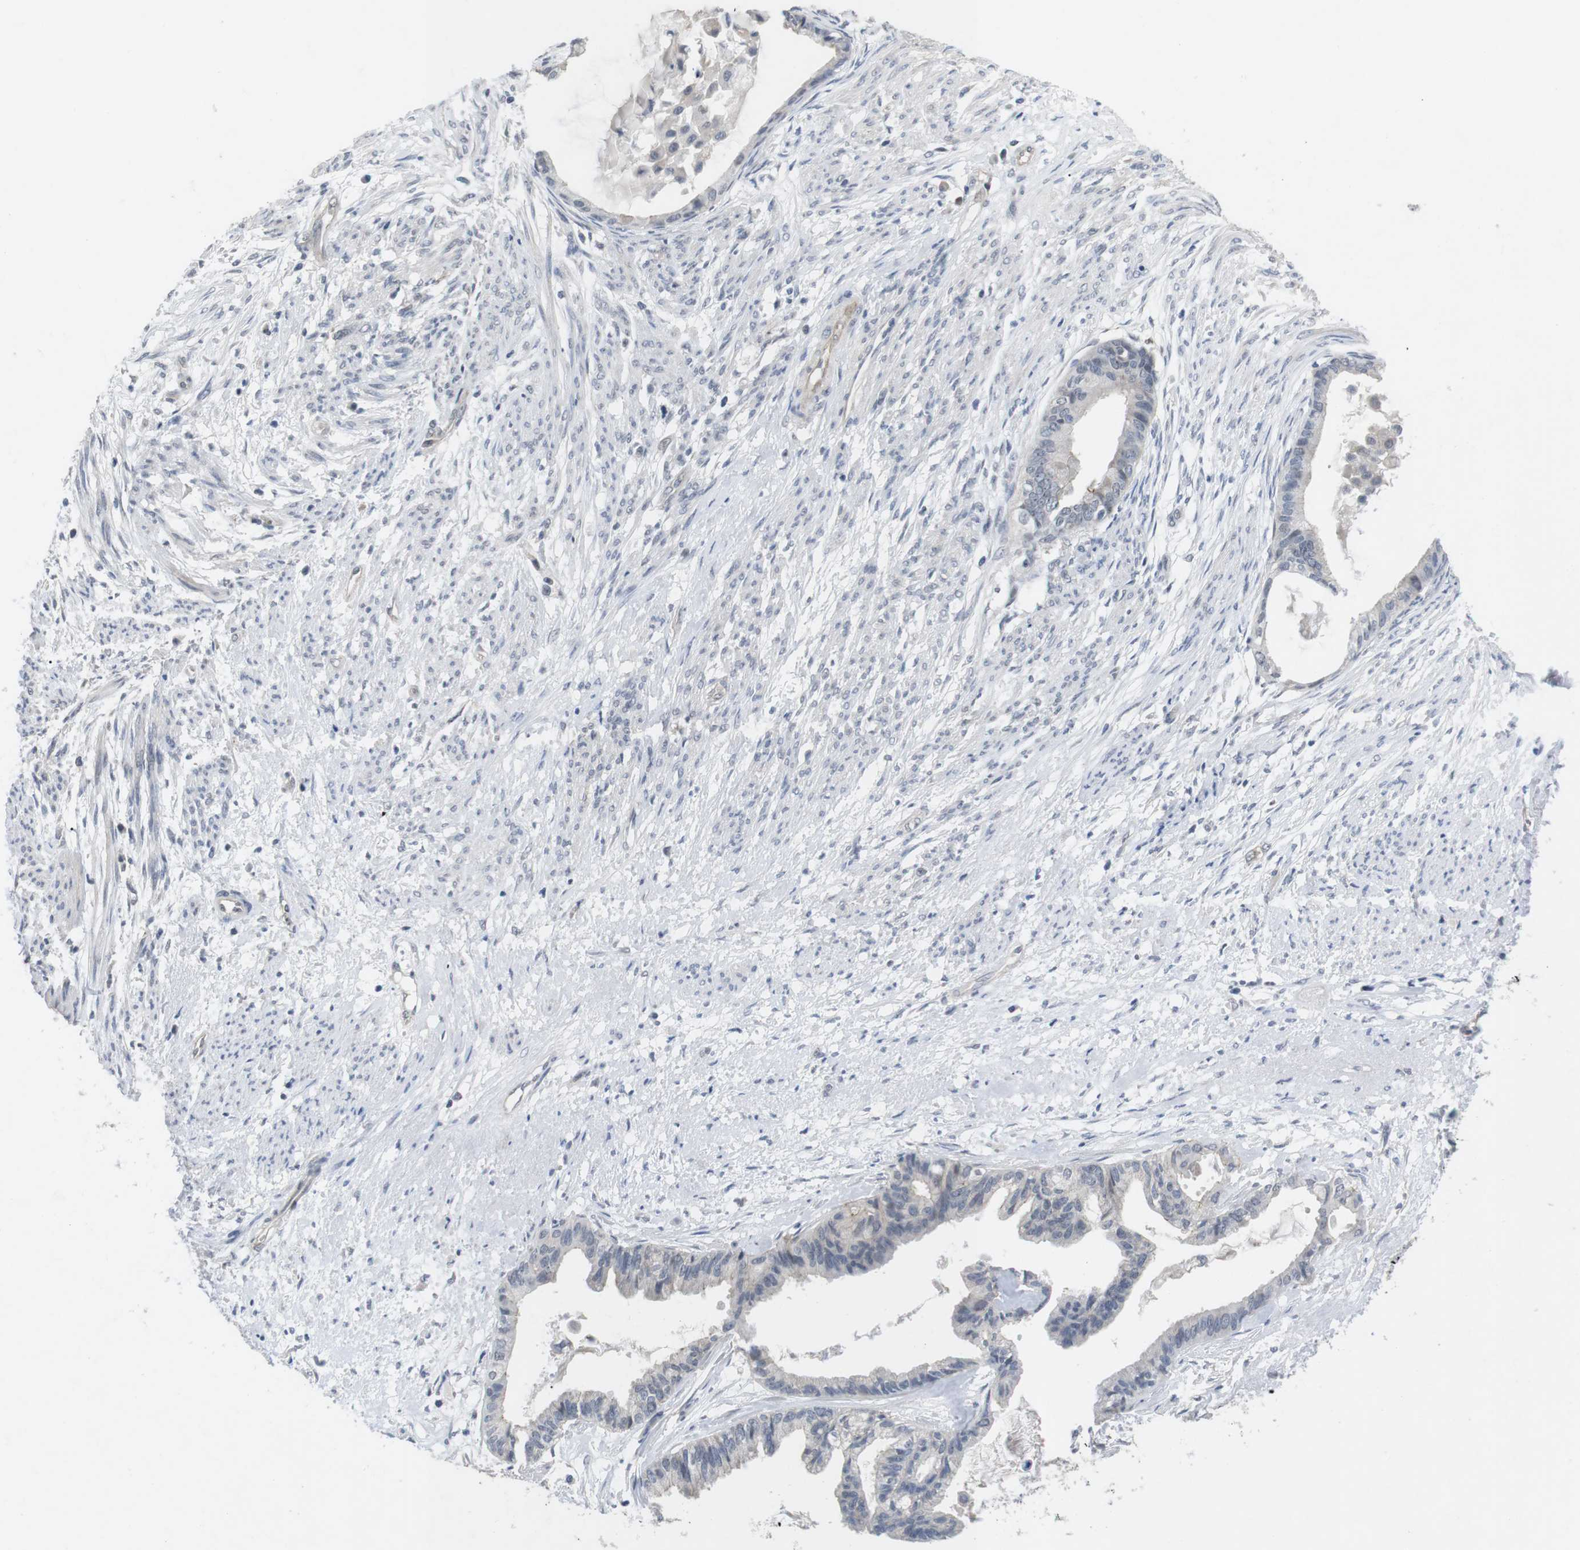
{"staining": {"intensity": "negative", "quantity": "none", "location": "none"}, "tissue": "cervical cancer", "cell_type": "Tumor cells", "image_type": "cancer", "snomed": [{"axis": "morphology", "description": "Normal tissue, NOS"}, {"axis": "morphology", "description": "Adenocarcinoma, NOS"}, {"axis": "topography", "description": "Cervix"}, {"axis": "topography", "description": "Endometrium"}], "caption": "Histopathology image shows no protein staining in tumor cells of cervical cancer (adenocarcinoma) tissue.", "gene": "NECTIN1", "patient": {"sex": "female", "age": 86}}